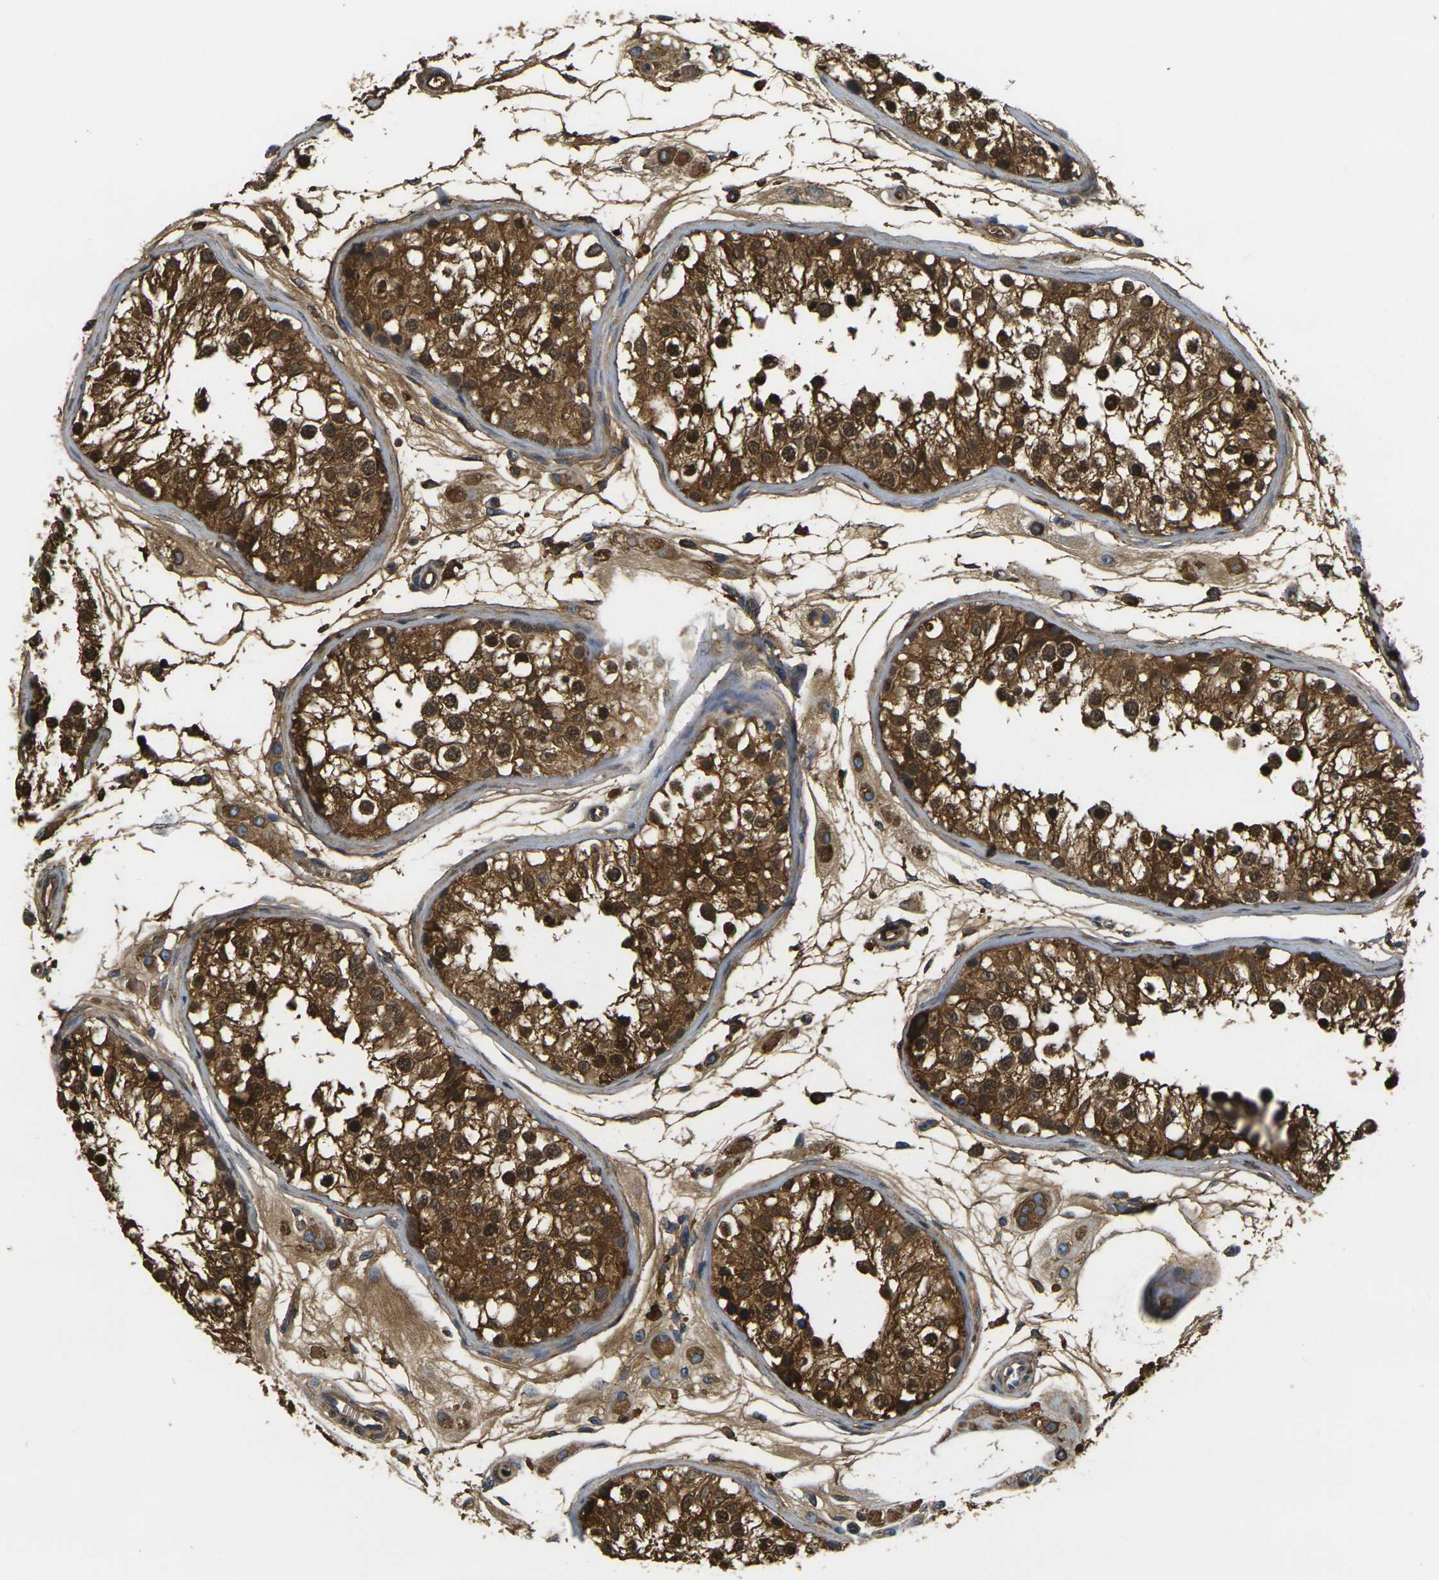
{"staining": {"intensity": "strong", "quantity": ">75%", "location": "cytoplasmic/membranous,nuclear"}, "tissue": "testis", "cell_type": "Cells in seminiferous ducts", "image_type": "normal", "snomed": [{"axis": "morphology", "description": "Normal tissue, NOS"}, {"axis": "morphology", "description": "Adenocarcinoma, metastatic, NOS"}, {"axis": "topography", "description": "Testis"}], "caption": "An IHC histopathology image of normal tissue is shown. Protein staining in brown shows strong cytoplasmic/membranous,nuclear positivity in testis within cells in seminiferous ducts. (DAB = brown stain, brightfield microscopy at high magnification).", "gene": "PLCD1", "patient": {"sex": "male", "age": 26}}